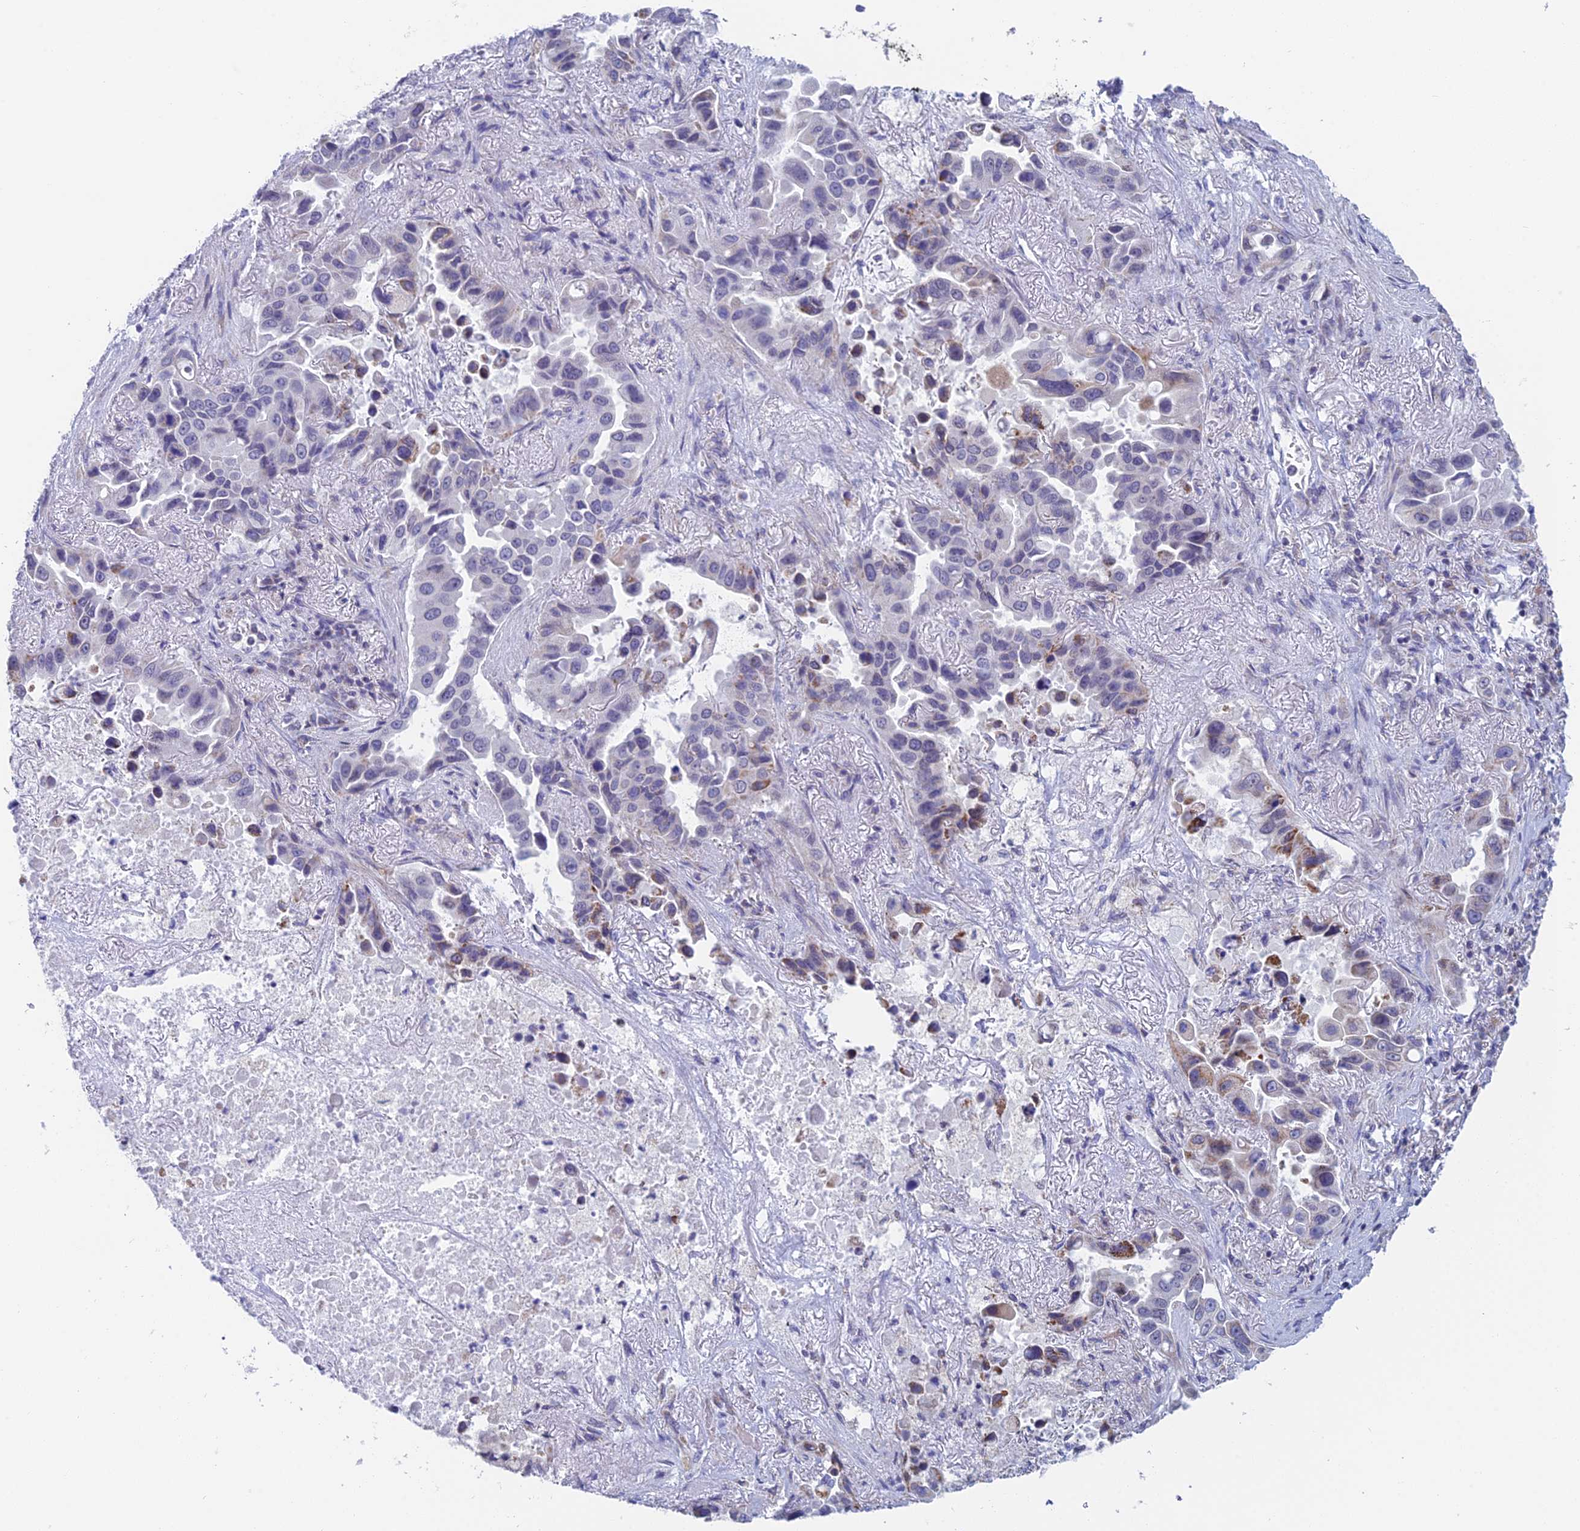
{"staining": {"intensity": "weak", "quantity": "<25%", "location": "cytoplasmic/membranous"}, "tissue": "lung cancer", "cell_type": "Tumor cells", "image_type": "cancer", "snomed": [{"axis": "morphology", "description": "Adenocarcinoma, NOS"}, {"axis": "topography", "description": "Lung"}], "caption": "Lung cancer stained for a protein using immunohistochemistry demonstrates no positivity tumor cells.", "gene": "REXO5", "patient": {"sex": "male", "age": 64}}